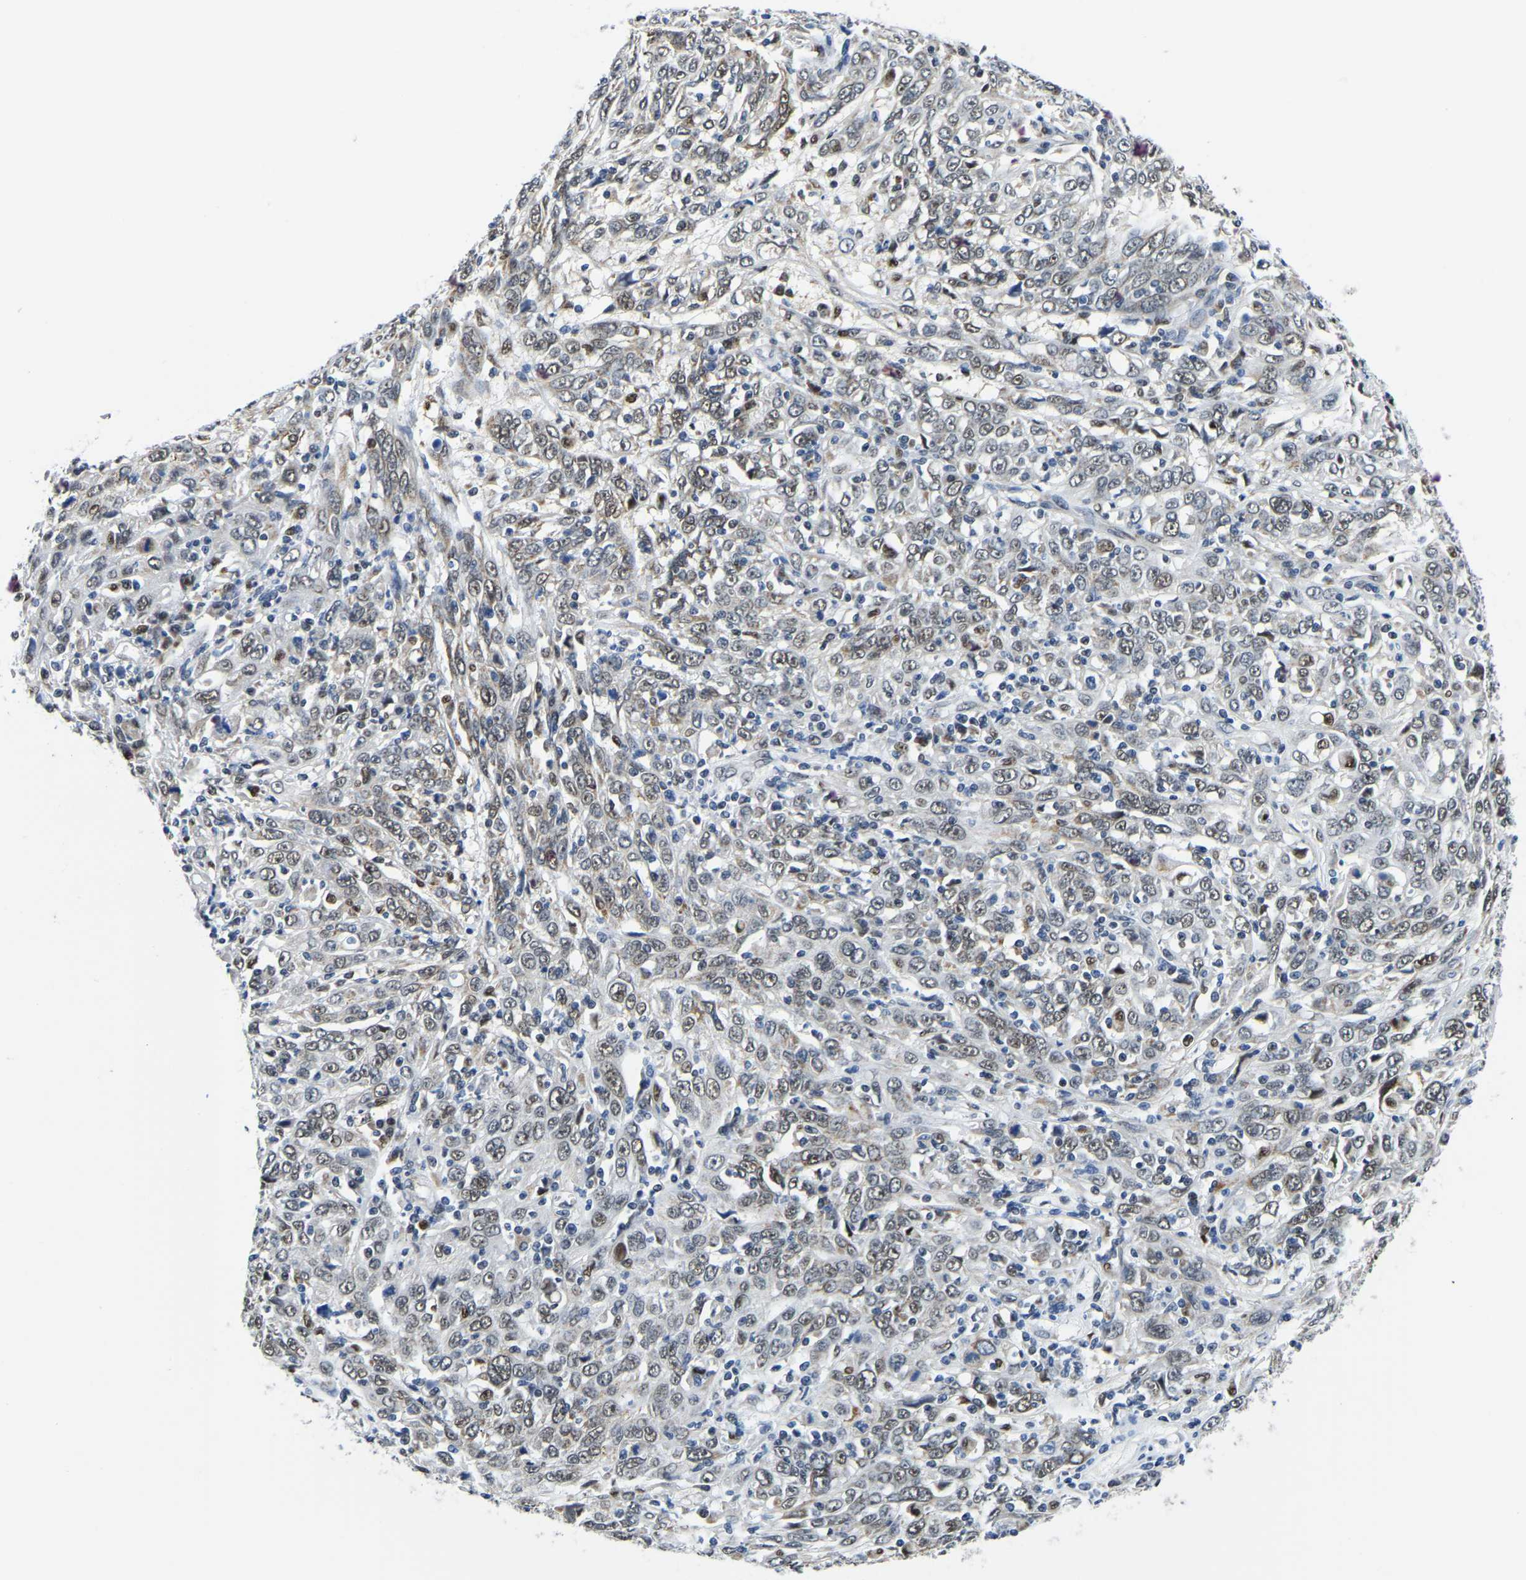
{"staining": {"intensity": "weak", "quantity": ">75%", "location": "nuclear"}, "tissue": "cervical cancer", "cell_type": "Tumor cells", "image_type": "cancer", "snomed": [{"axis": "morphology", "description": "Squamous cell carcinoma, NOS"}, {"axis": "topography", "description": "Cervix"}], "caption": "Immunohistochemical staining of squamous cell carcinoma (cervical) exhibits low levels of weak nuclear protein positivity in about >75% of tumor cells.", "gene": "BNIP3L", "patient": {"sex": "female", "age": 46}}